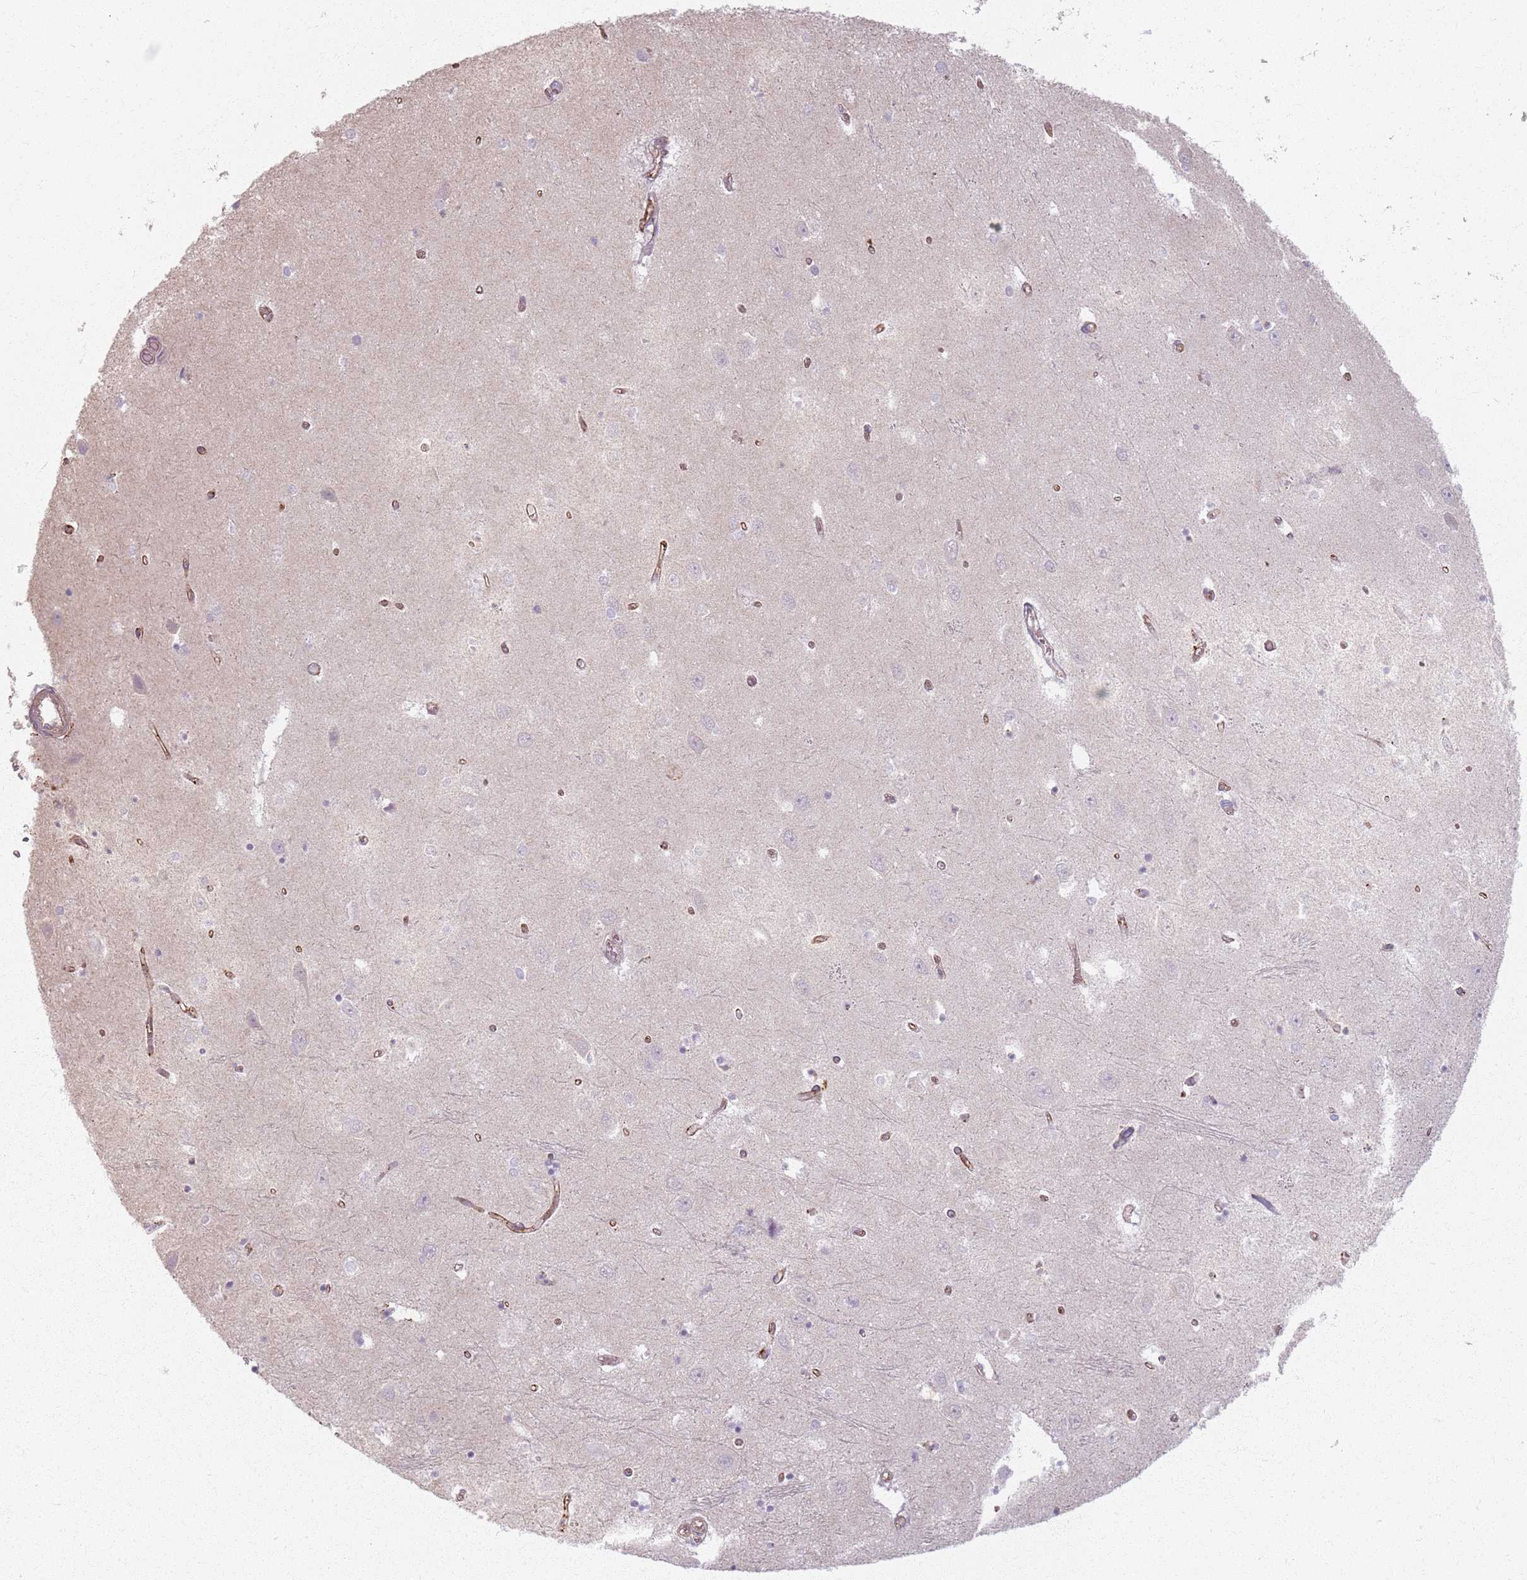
{"staining": {"intensity": "negative", "quantity": "none", "location": "none"}, "tissue": "hippocampus", "cell_type": "Glial cells", "image_type": "normal", "snomed": [{"axis": "morphology", "description": "Normal tissue, NOS"}, {"axis": "topography", "description": "Hippocampus"}], "caption": "High magnification brightfield microscopy of unremarkable hippocampus stained with DAB (3,3'-diaminobenzidine) (brown) and counterstained with hematoxylin (blue): glial cells show no significant expression. (DAB IHC visualized using brightfield microscopy, high magnification).", "gene": "KCNA5", "patient": {"sex": "female", "age": 64}}